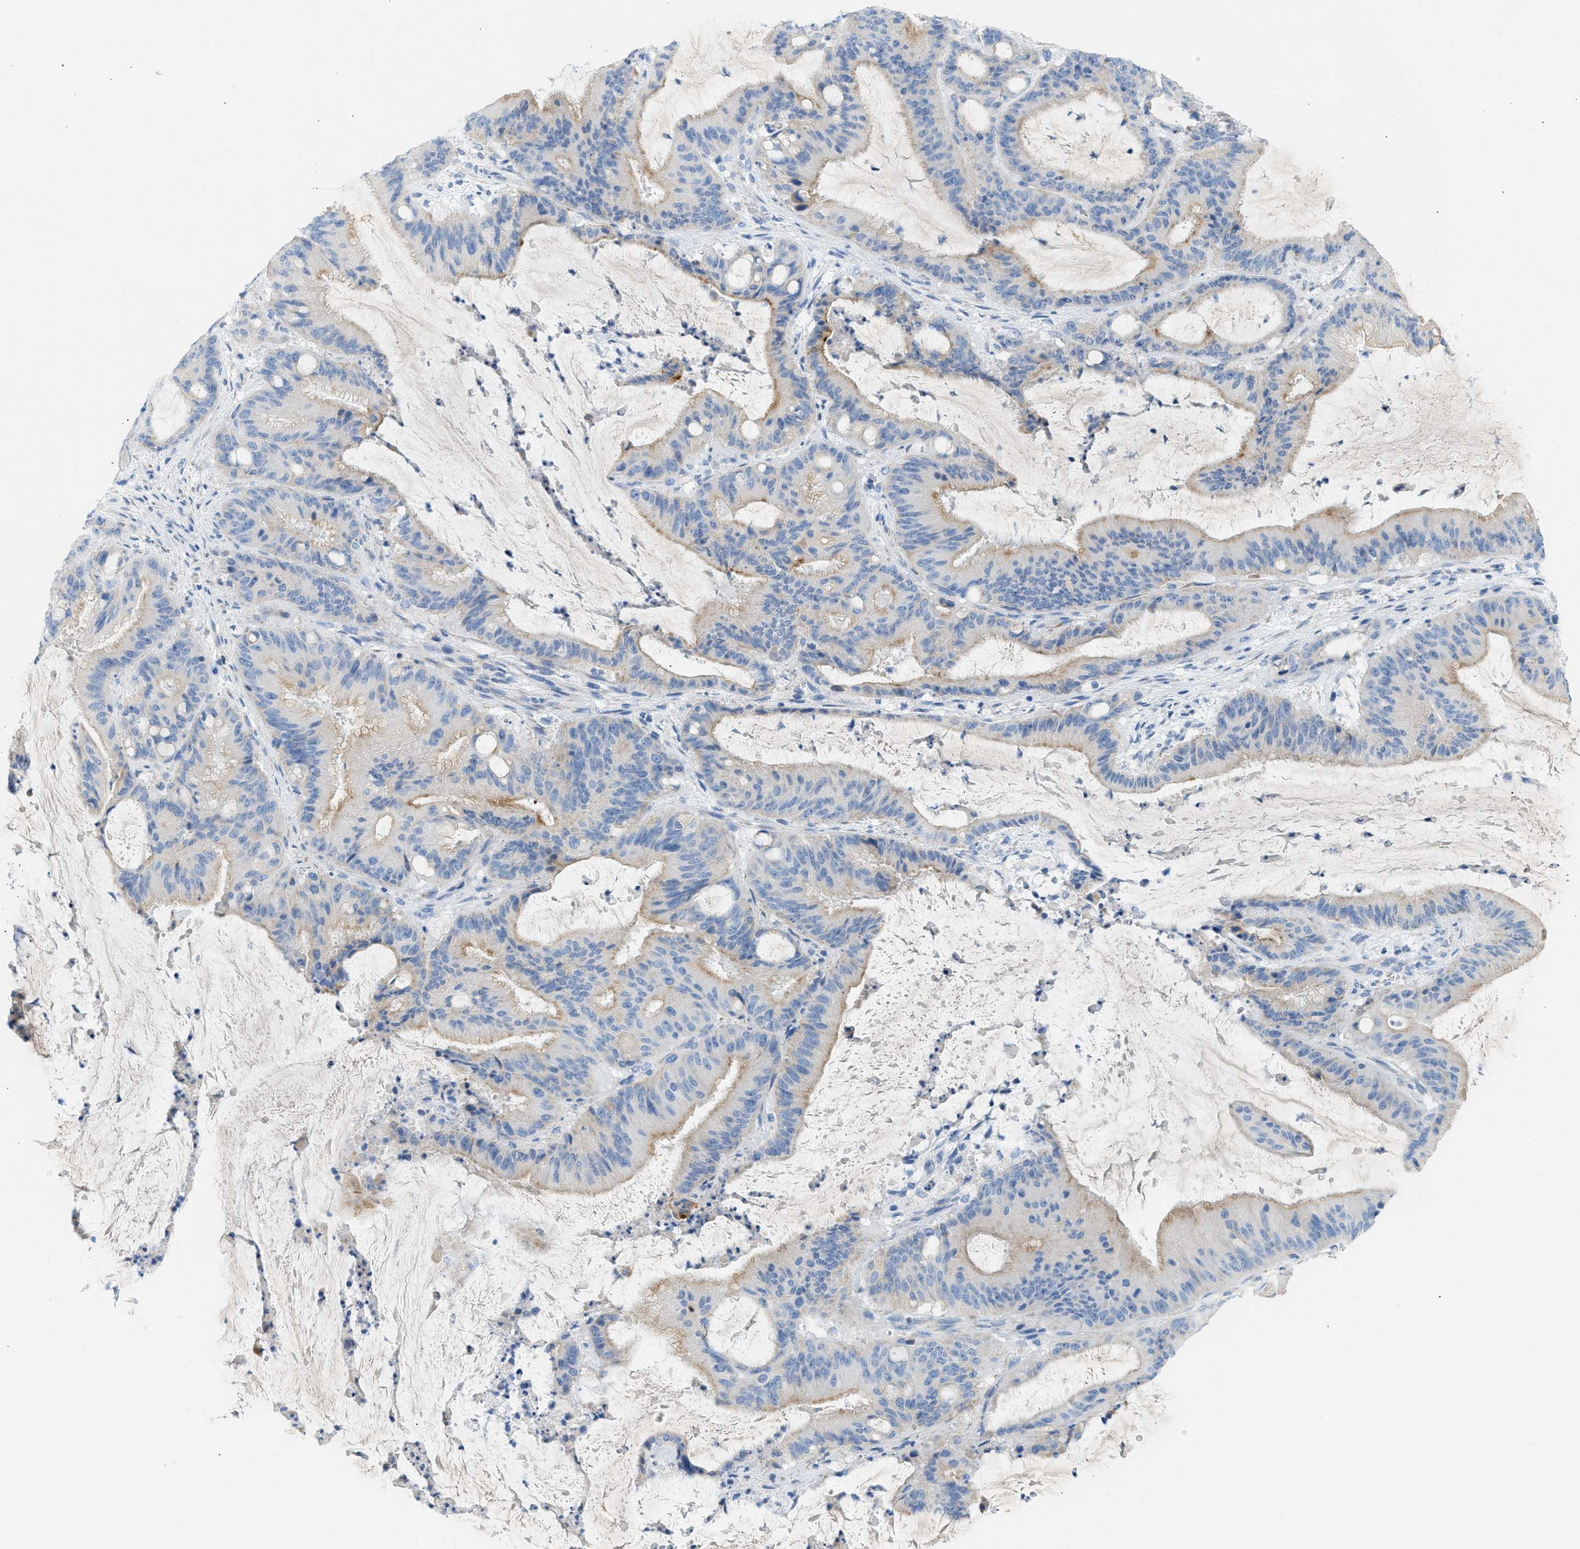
{"staining": {"intensity": "weak", "quantity": "<25%", "location": "cytoplasmic/membranous"}, "tissue": "liver cancer", "cell_type": "Tumor cells", "image_type": "cancer", "snomed": [{"axis": "morphology", "description": "Normal tissue, NOS"}, {"axis": "morphology", "description": "Cholangiocarcinoma"}, {"axis": "topography", "description": "Liver"}, {"axis": "topography", "description": "Peripheral nerve tissue"}], "caption": "Liver cholangiocarcinoma was stained to show a protein in brown. There is no significant positivity in tumor cells.", "gene": "NDUFS8", "patient": {"sex": "female", "age": 73}}